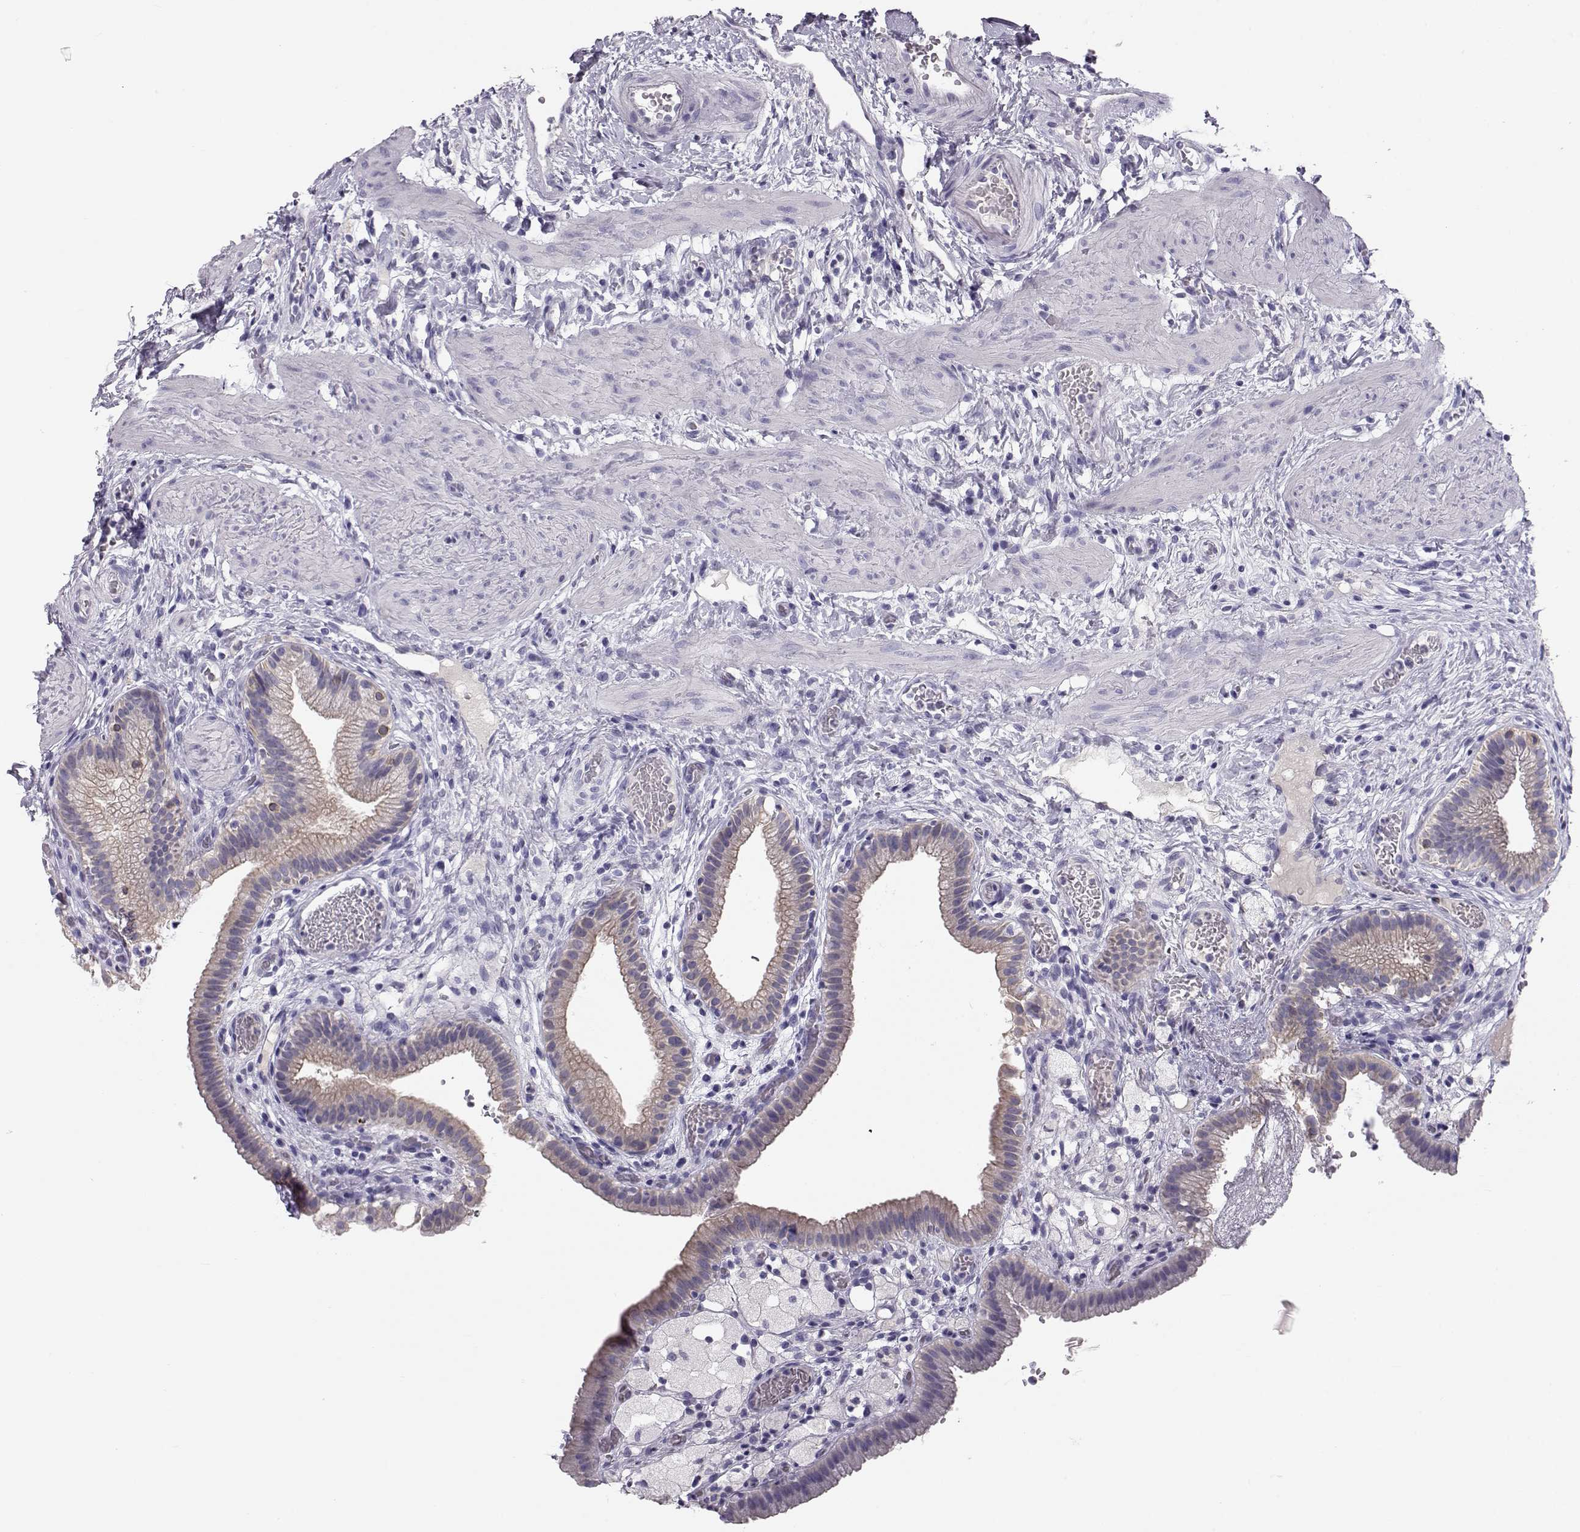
{"staining": {"intensity": "weak", "quantity": "25%-75%", "location": "cytoplasmic/membranous"}, "tissue": "gallbladder", "cell_type": "Glandular cells", "image_type": "normal", "snomed": [{"axis": "morphology", "description": "Normal tissue, NOS"}, {"axis": "topography", "description": "Gallbladder"}], "caption": "Approximately 25%-75% of glandular cells in benign gallbladder show weak cytoplasmic/membranous protein staining as visualized by brown immunohistochemical staining.", "gene": "GPR26", "patient": {"sex": "female", "age": 24}}